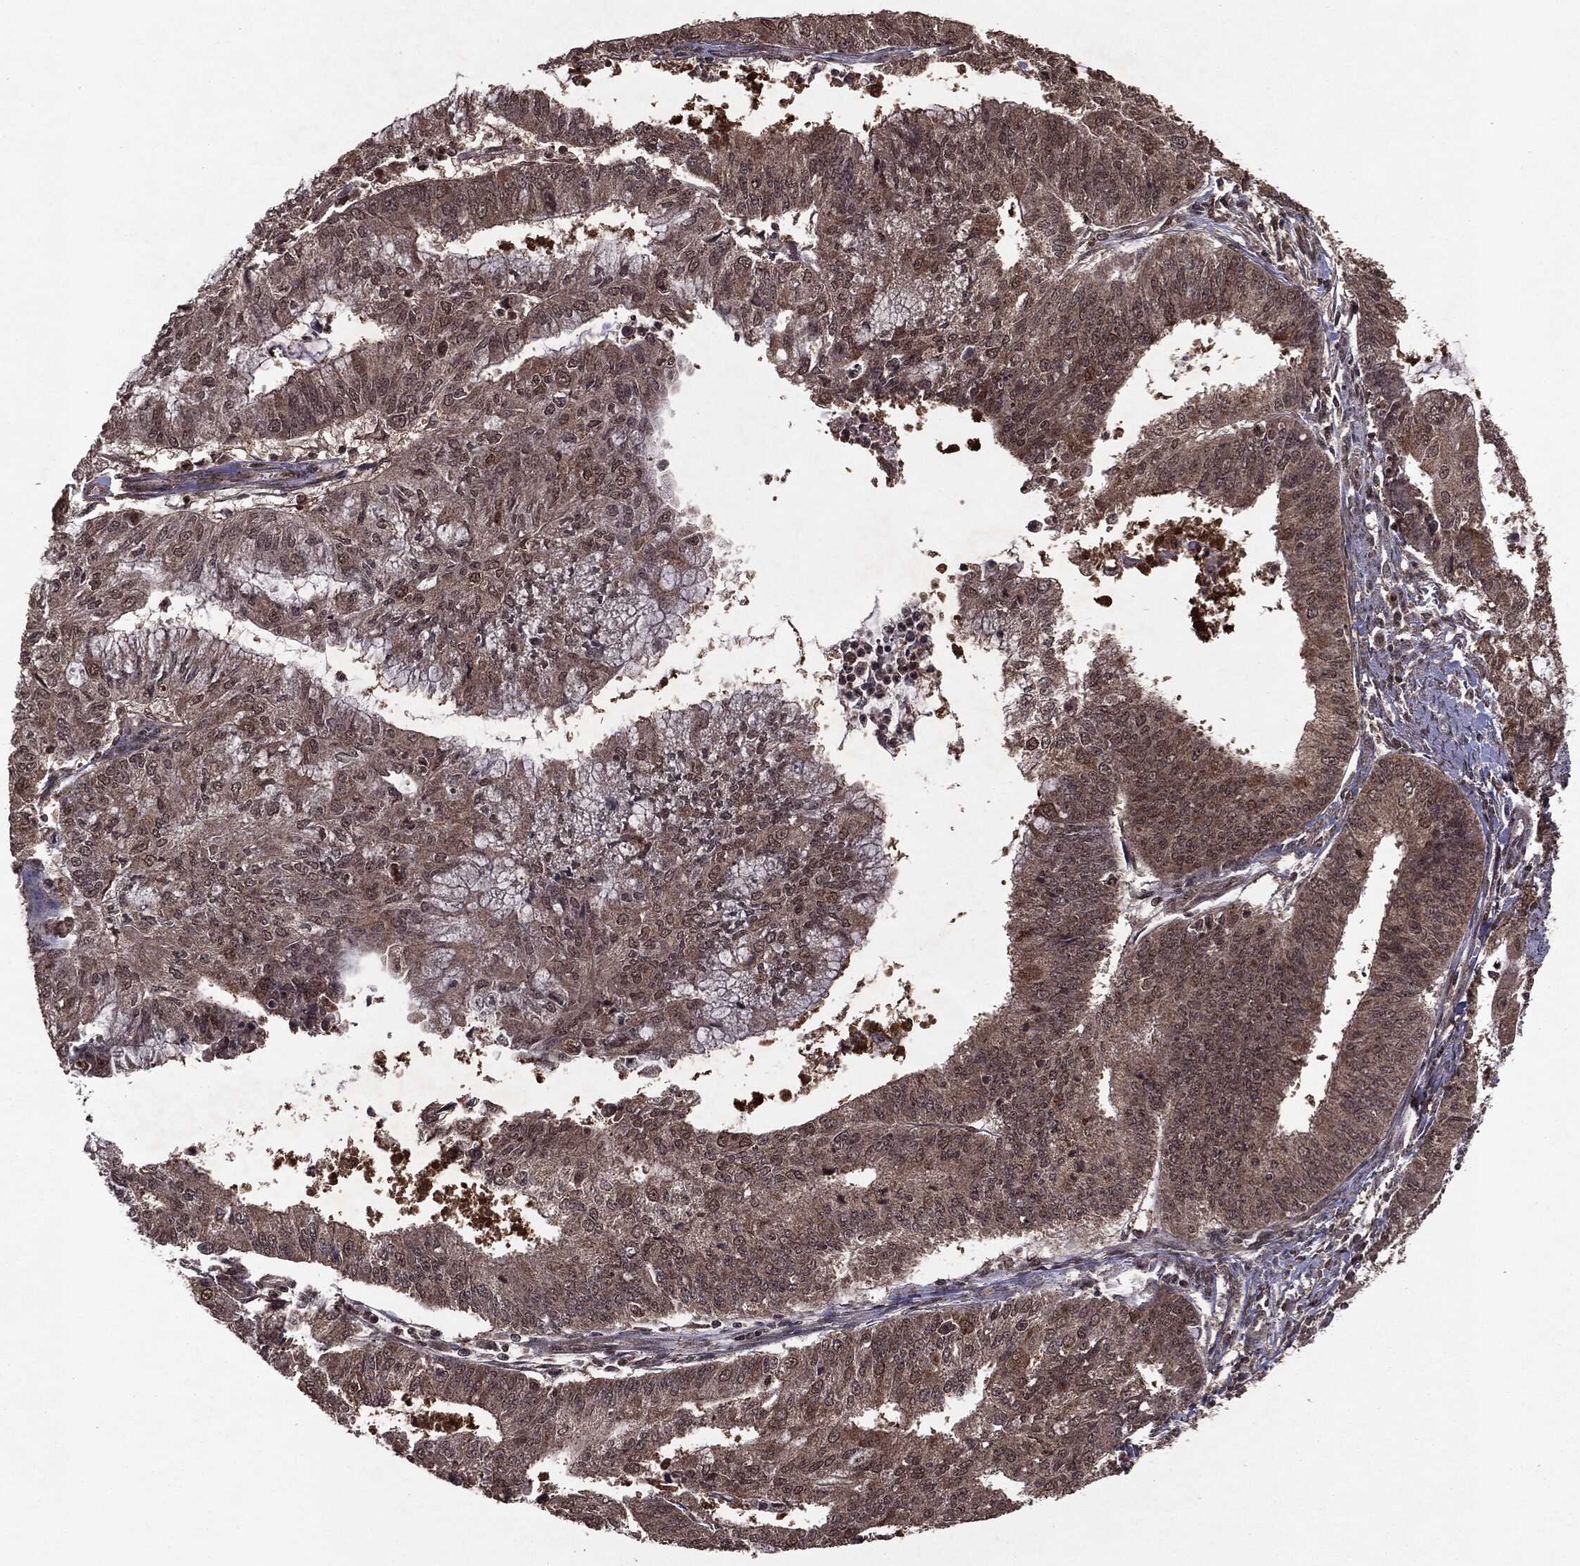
{"staining": {"intensity": "negative", "quantity": "none", "location": "none"}, "tissue": "endometrial cancer", "cell_type": "Tumor cells", "image_type": "cancer", "snomed": [{"axis": "morphology", "description": "Adenocarcinoma, NOS"}, {"axis": "topography", "description": "Endometrium"}], "caption": "Endometrial cancer (adenocarcinoma) was stained to show a protein in brown. There is no significant staining in tumor cells.", "gene": "PEBP1", "patient": {"sex": "female", "age": 61}}